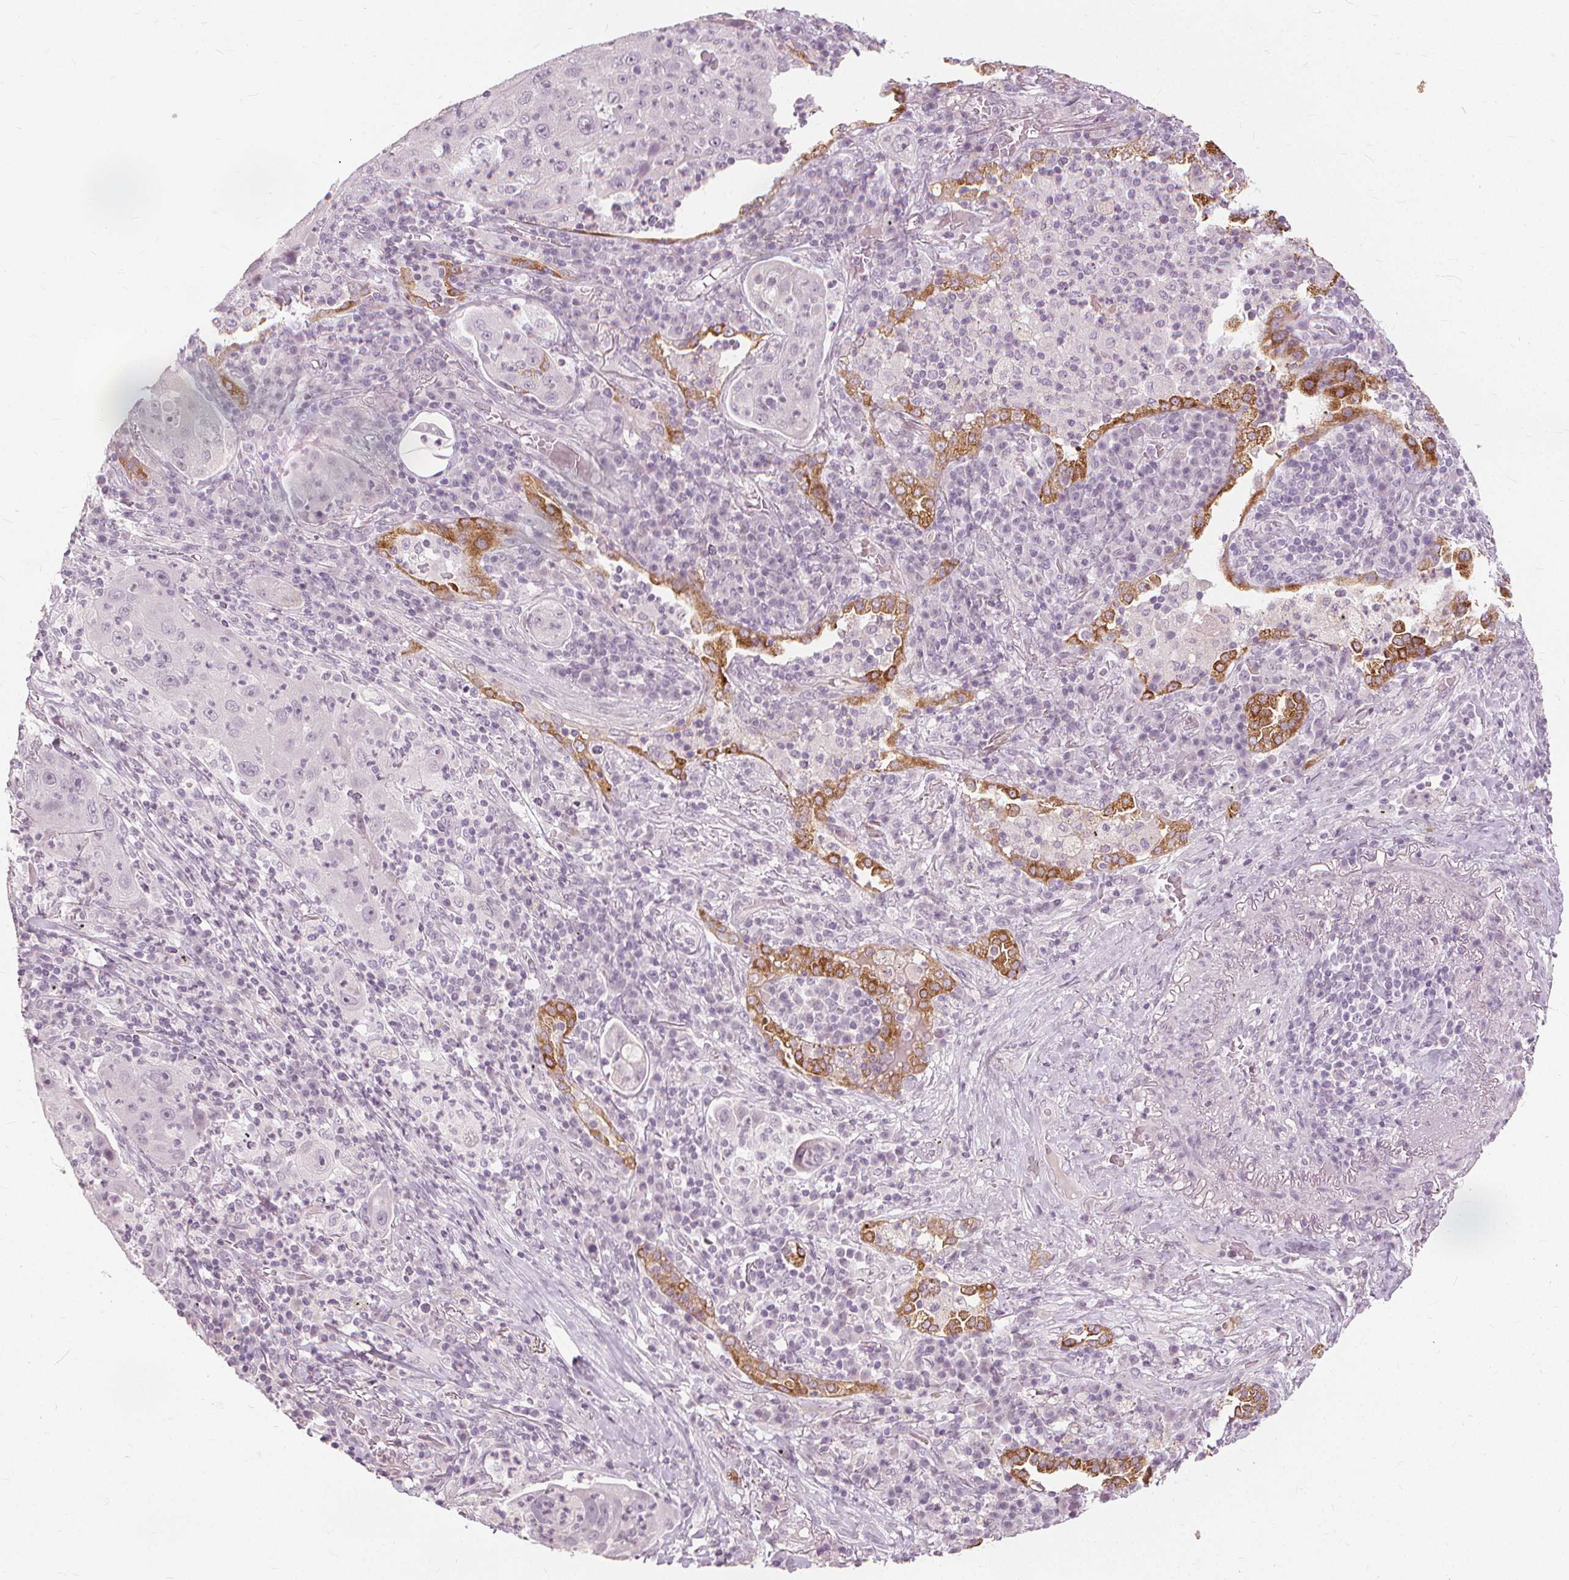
{"staining": {"intensity": "negative", "quantity": "none", "location": "none"}, "tissue": "lung cancer", "cell_type": "Tumor cells", "image_type": "cancer", "snomed": [{"axis": "morphology", "description": "Squamous cell carcinoma, NOS"}, {"axis": "topography", "description": "Lung"}], "caption": "An IHC photomicrograph of lung cancer (squamous cell carcinoma) is shown. There is no staining in tumor cells of lung cancer (squamous cell carcinoma).", "gene": "SFTPD", "patient": {"sex": "female", "age": 59}}